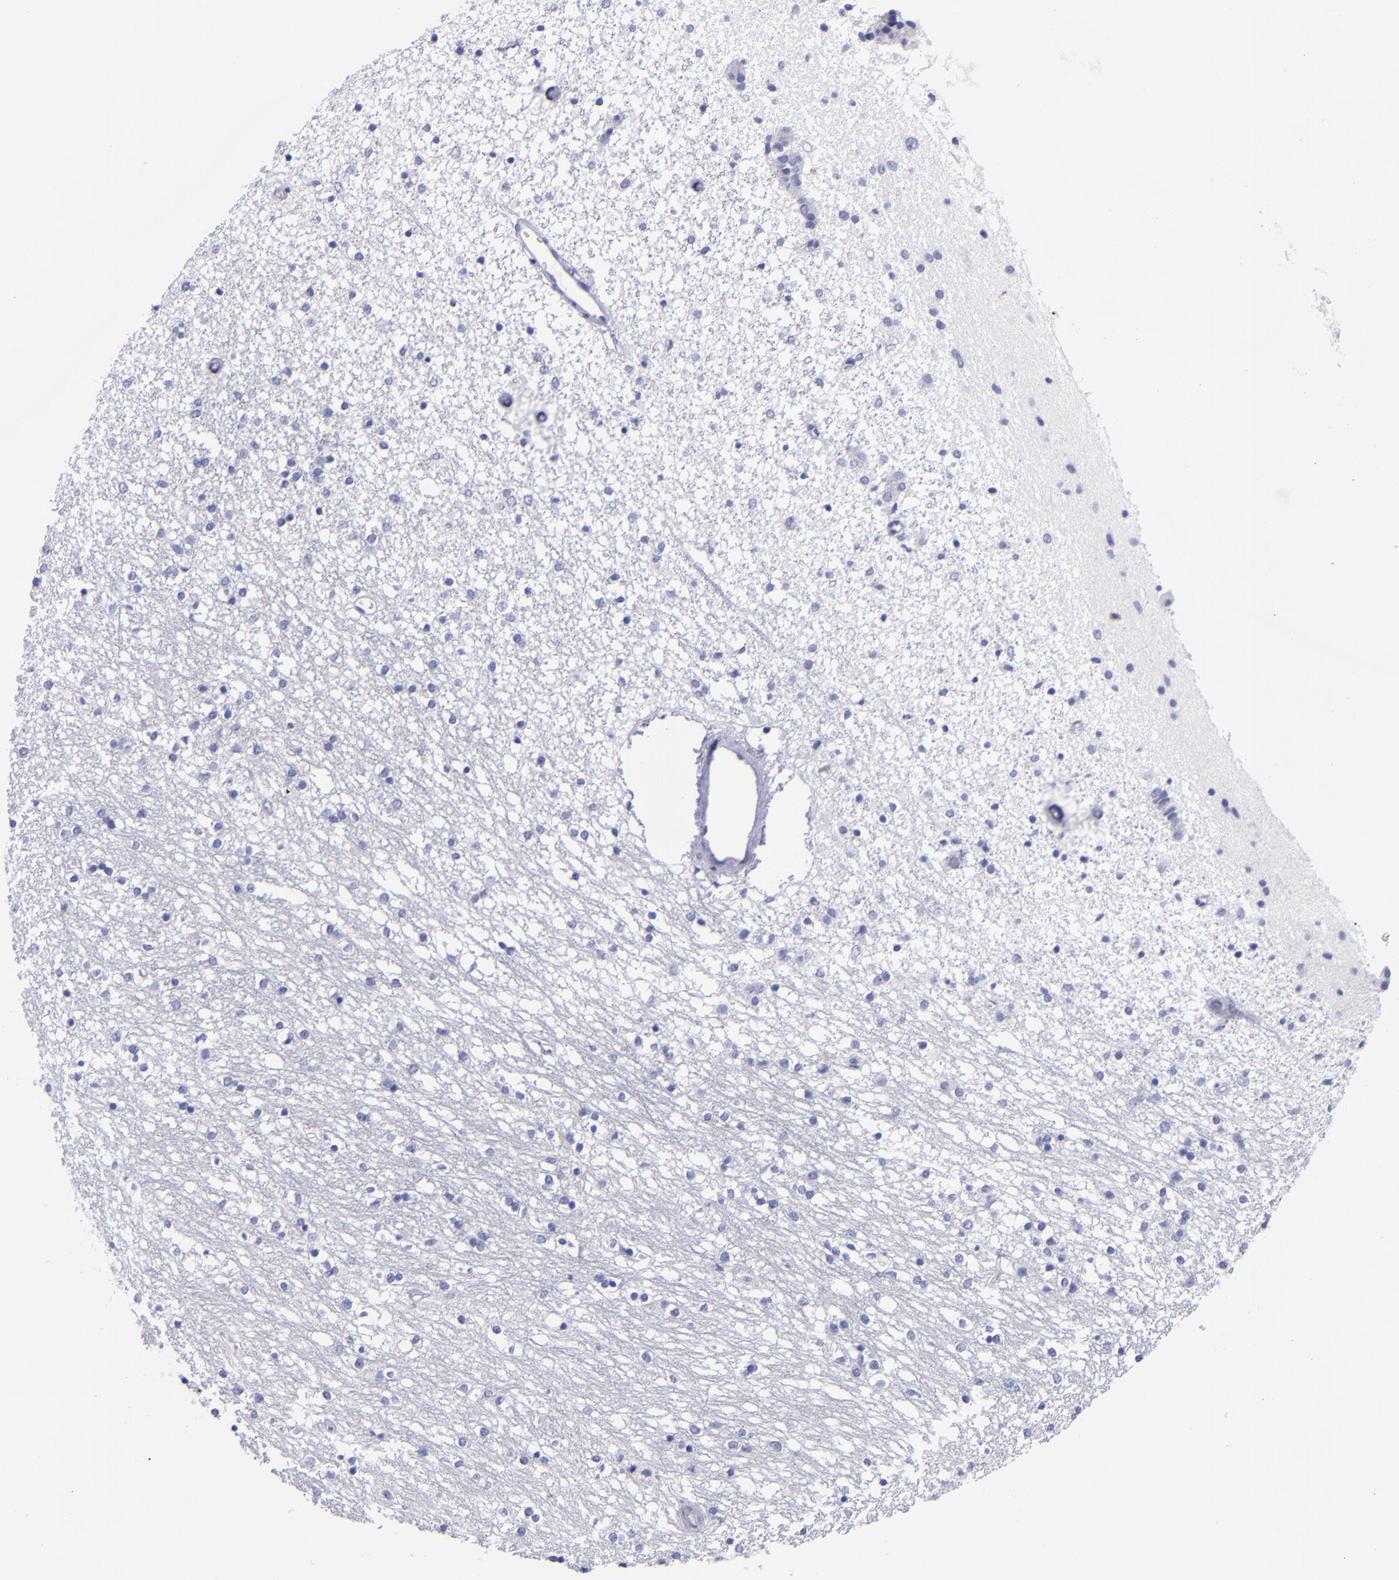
{"staining": {"intensity": "negative", "quantity": "none", "location": "none"}, "tissue": "caudate", "cell_type": "Glial cells", "image_type": "normal", "snomed": [{"axis": "morphology", "description": "Normal tissue, NOS"}, {"axis": "topography", "description": "Lateral ventricle wall"}], "caption": "DAB (3,3'-diaminobenzidine) immunohistochemical staining of unremarkable human caudate reveals no significant staining in glial cells.", "gene": "MCM7", "patient": {"sex": "female", "age": 54}}